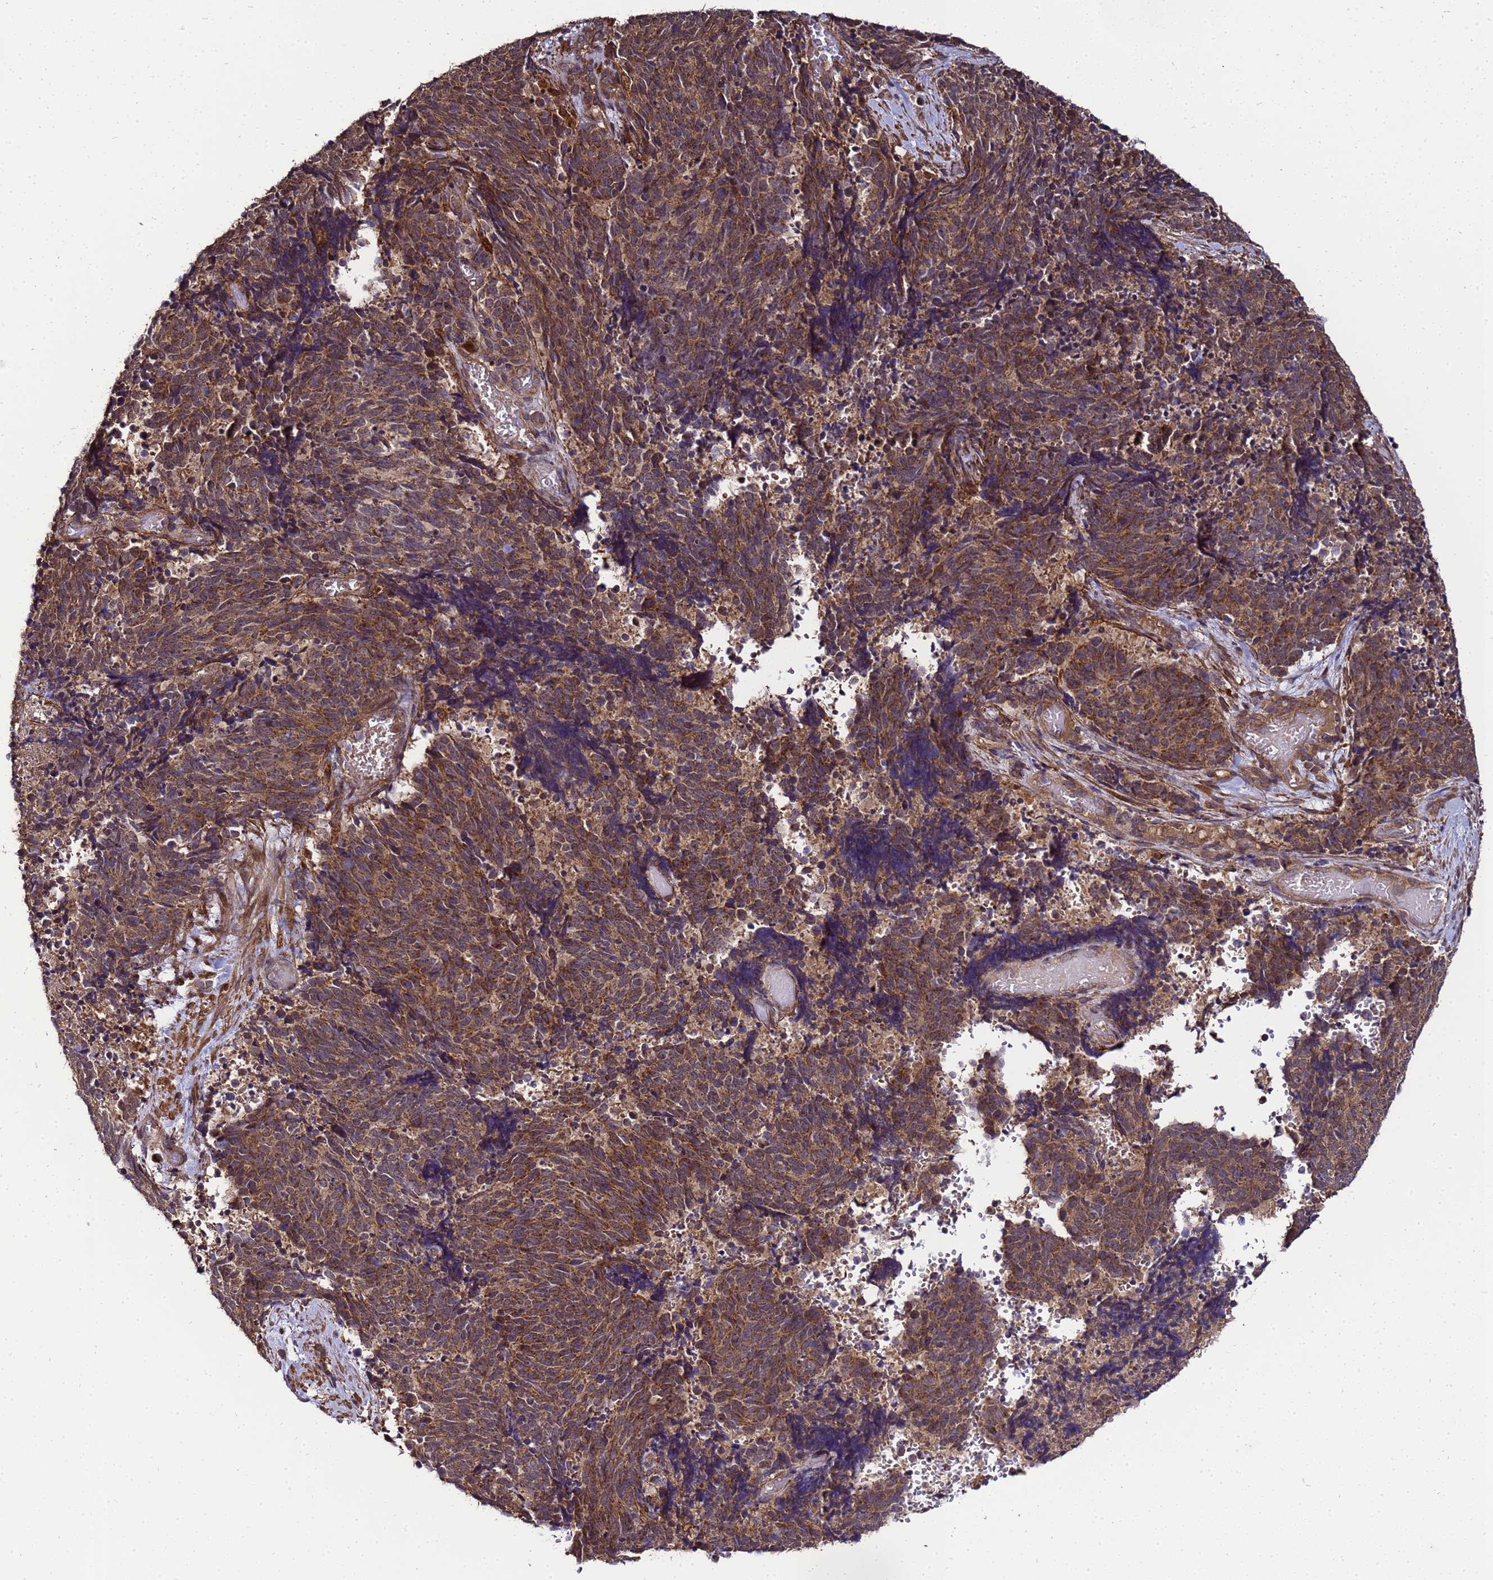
{"staining": {"intensity": "moderate", "quantity": ">75%", "location": "cytoplasmic/membranous"}, "tissue": "cervical cancer", "cell_type": "Tumor cells", "image_type": "cancer", "snomed": [{"axis": "morphology", "description": "Squamous cell carcinoma, NOS"}, {"axis": "topography", "description": "Cervix"}], "caption": "A histopathology image of human cervical cancer stained for a protein exhibits moderate cytoplasmic/membranous brown staining in tumor cells. (brown staining indicates protein expression, while blue staining denotes nuclei).", "gene": "TRABD", "patient": {"sex": "female", "age": 29}}